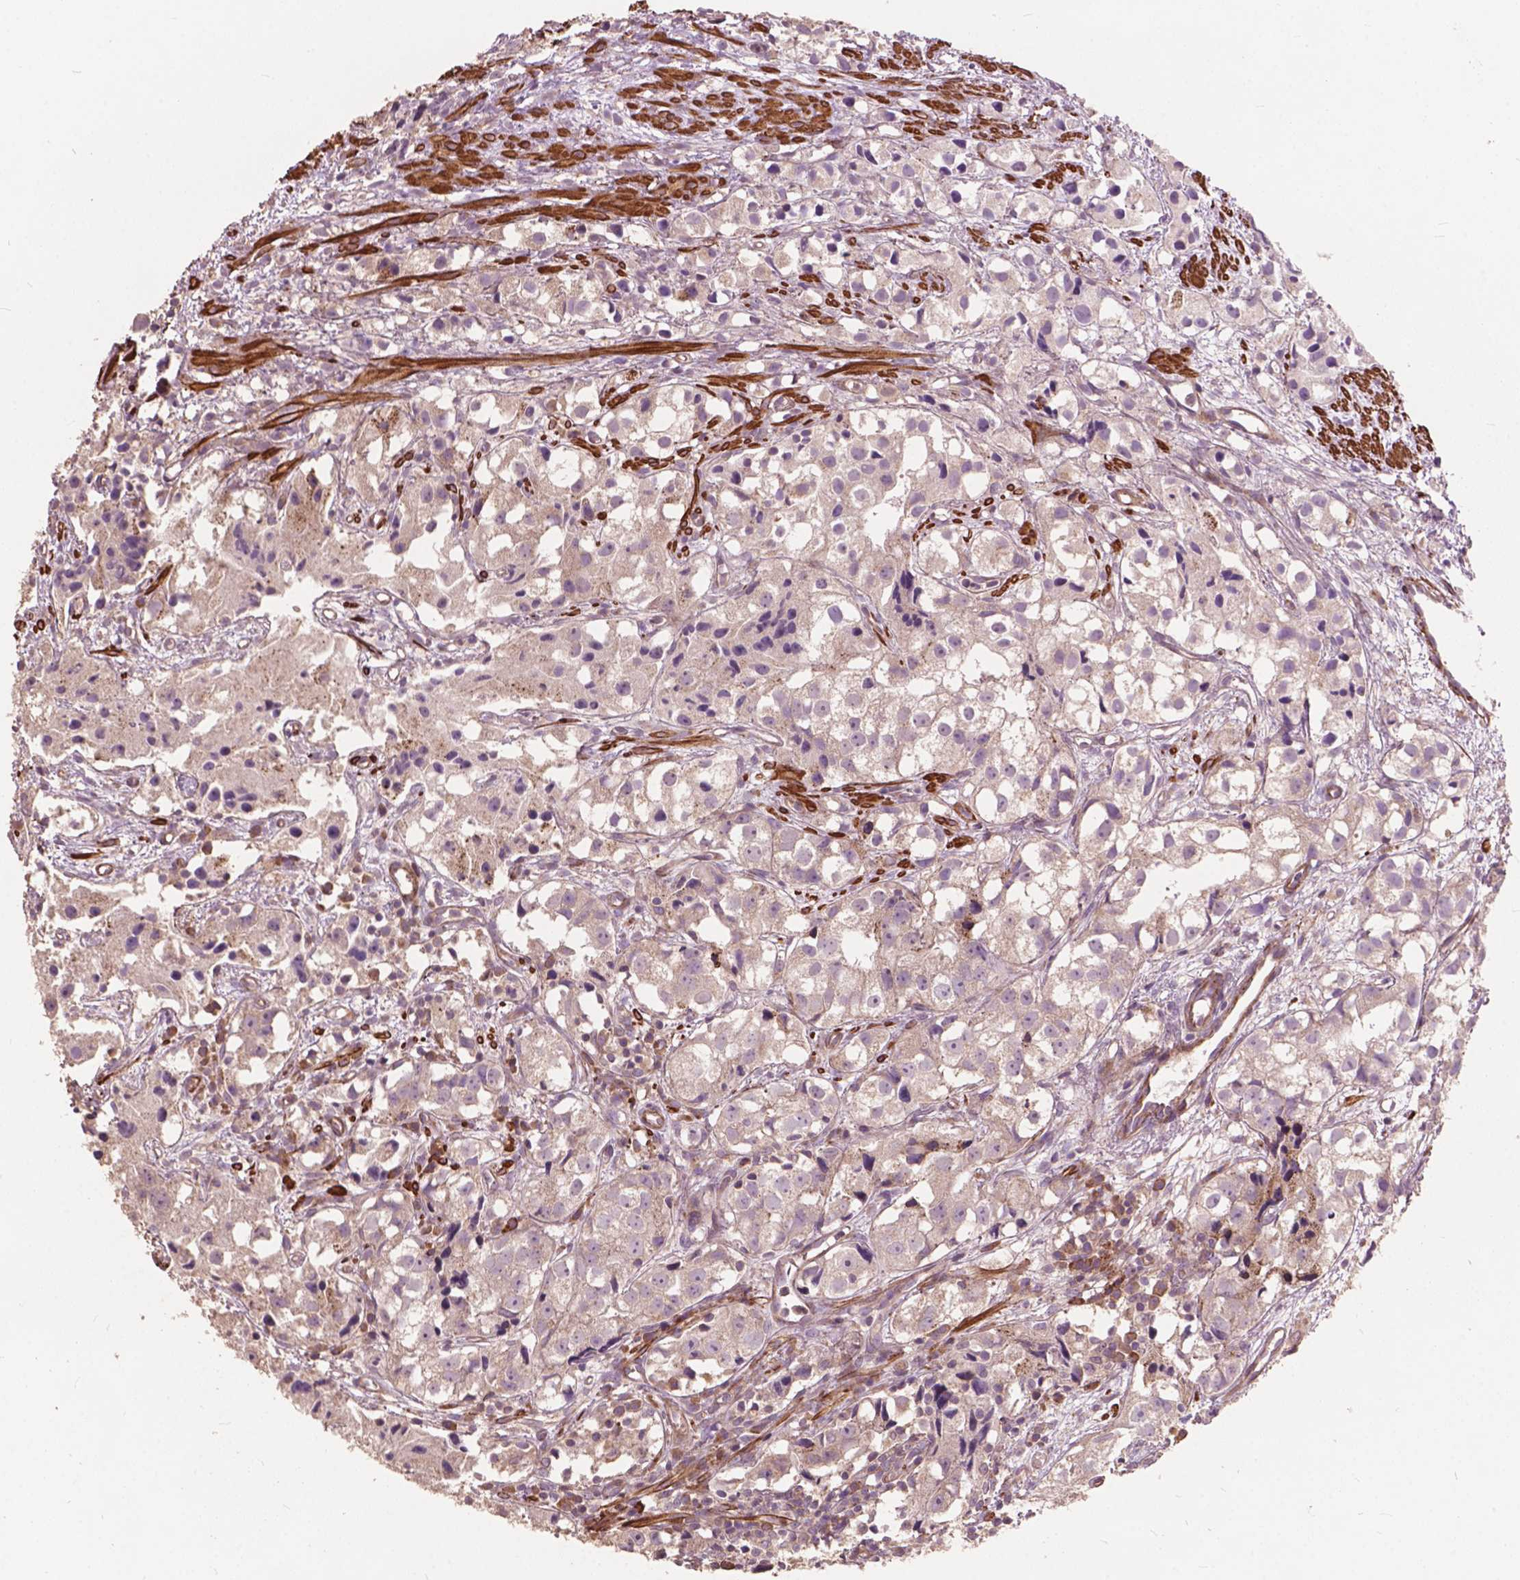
{"staining": {"intensity": "weak", "quantity": "<25%", "location": "cytoplasmic/membranous"}, "tissue": "prostate cancer", "cell_type": "Tumor cells", "image_type": "cancer", "snomed": [{"axis": "morphology", "description": "Adenocarcinoma, High grade"}, {"axis": "topography", "description": "Prostate"}], "caption": "Immunohistochemistry (IHC) of human prostate cancer reveals no positivity in tumor cells.", "gene": "FNIP1", "patient": {"sex": "male", "age": 68}}